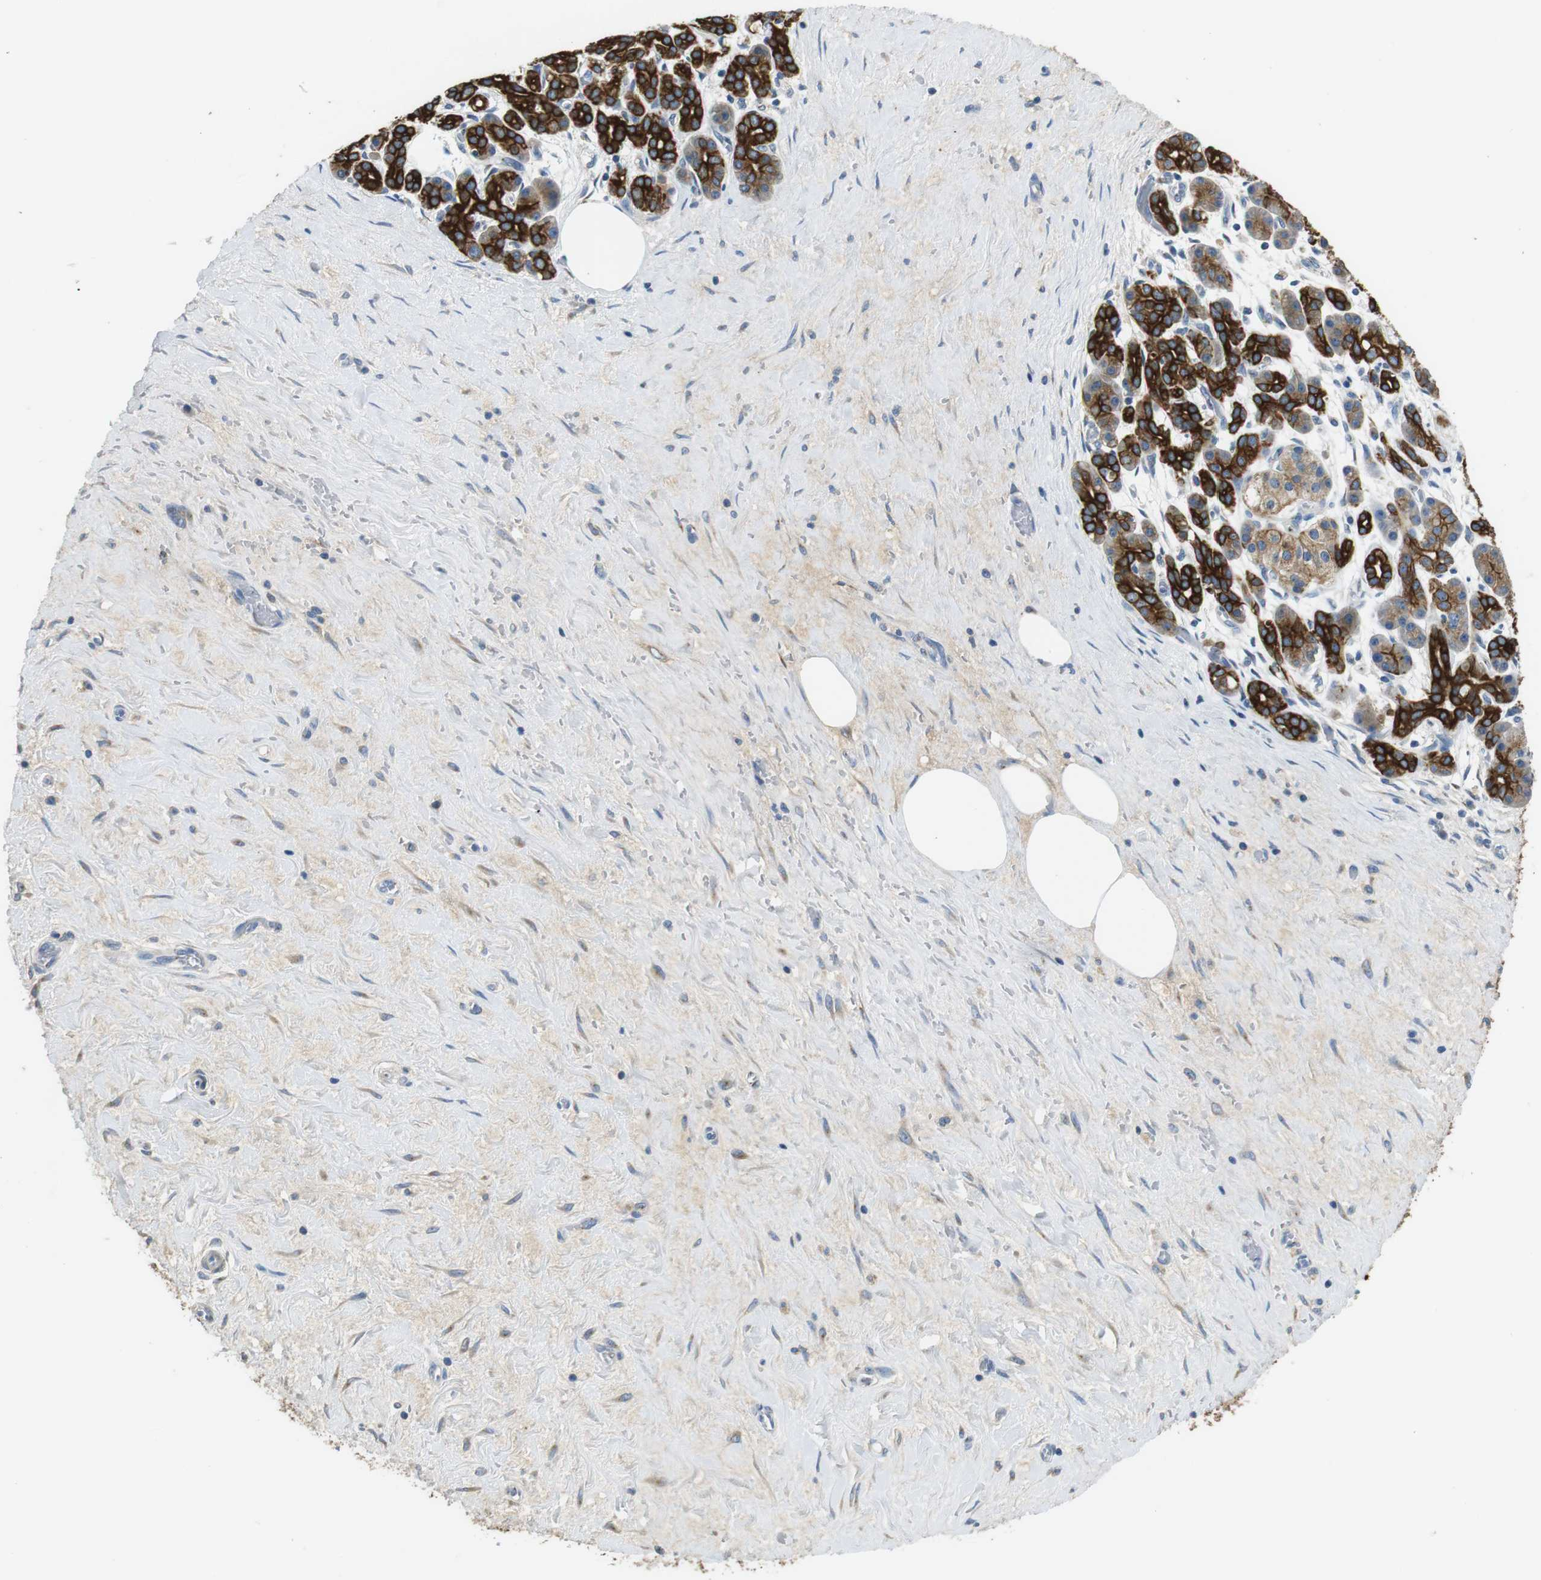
{"staining": {"intensity": "strong", "quantity": ">75%", "location": "cytoplasmic/membranous"}, "tissue": "pancreatic cancer", "cell_type": "Tumor cells", "image_type": "cancer", "snomed": [{"axis": "morphology", "description": "Adenocarcinoma, NOS"}, {"axis": "topography", "description": "Pancreas"}], "caption": "Immunohistochemistry (IHC) (DAB (3,3'-diaminobenzidine)) staining of pancreatic cancer displays strong cytoplasmic/membranous protein staining in about >75% of tumor cells. (DAB IHC with brightfield microscopy, high magnification).", "gene": "UNC5CL", "patient": {"sex": "female", "age": 70}}